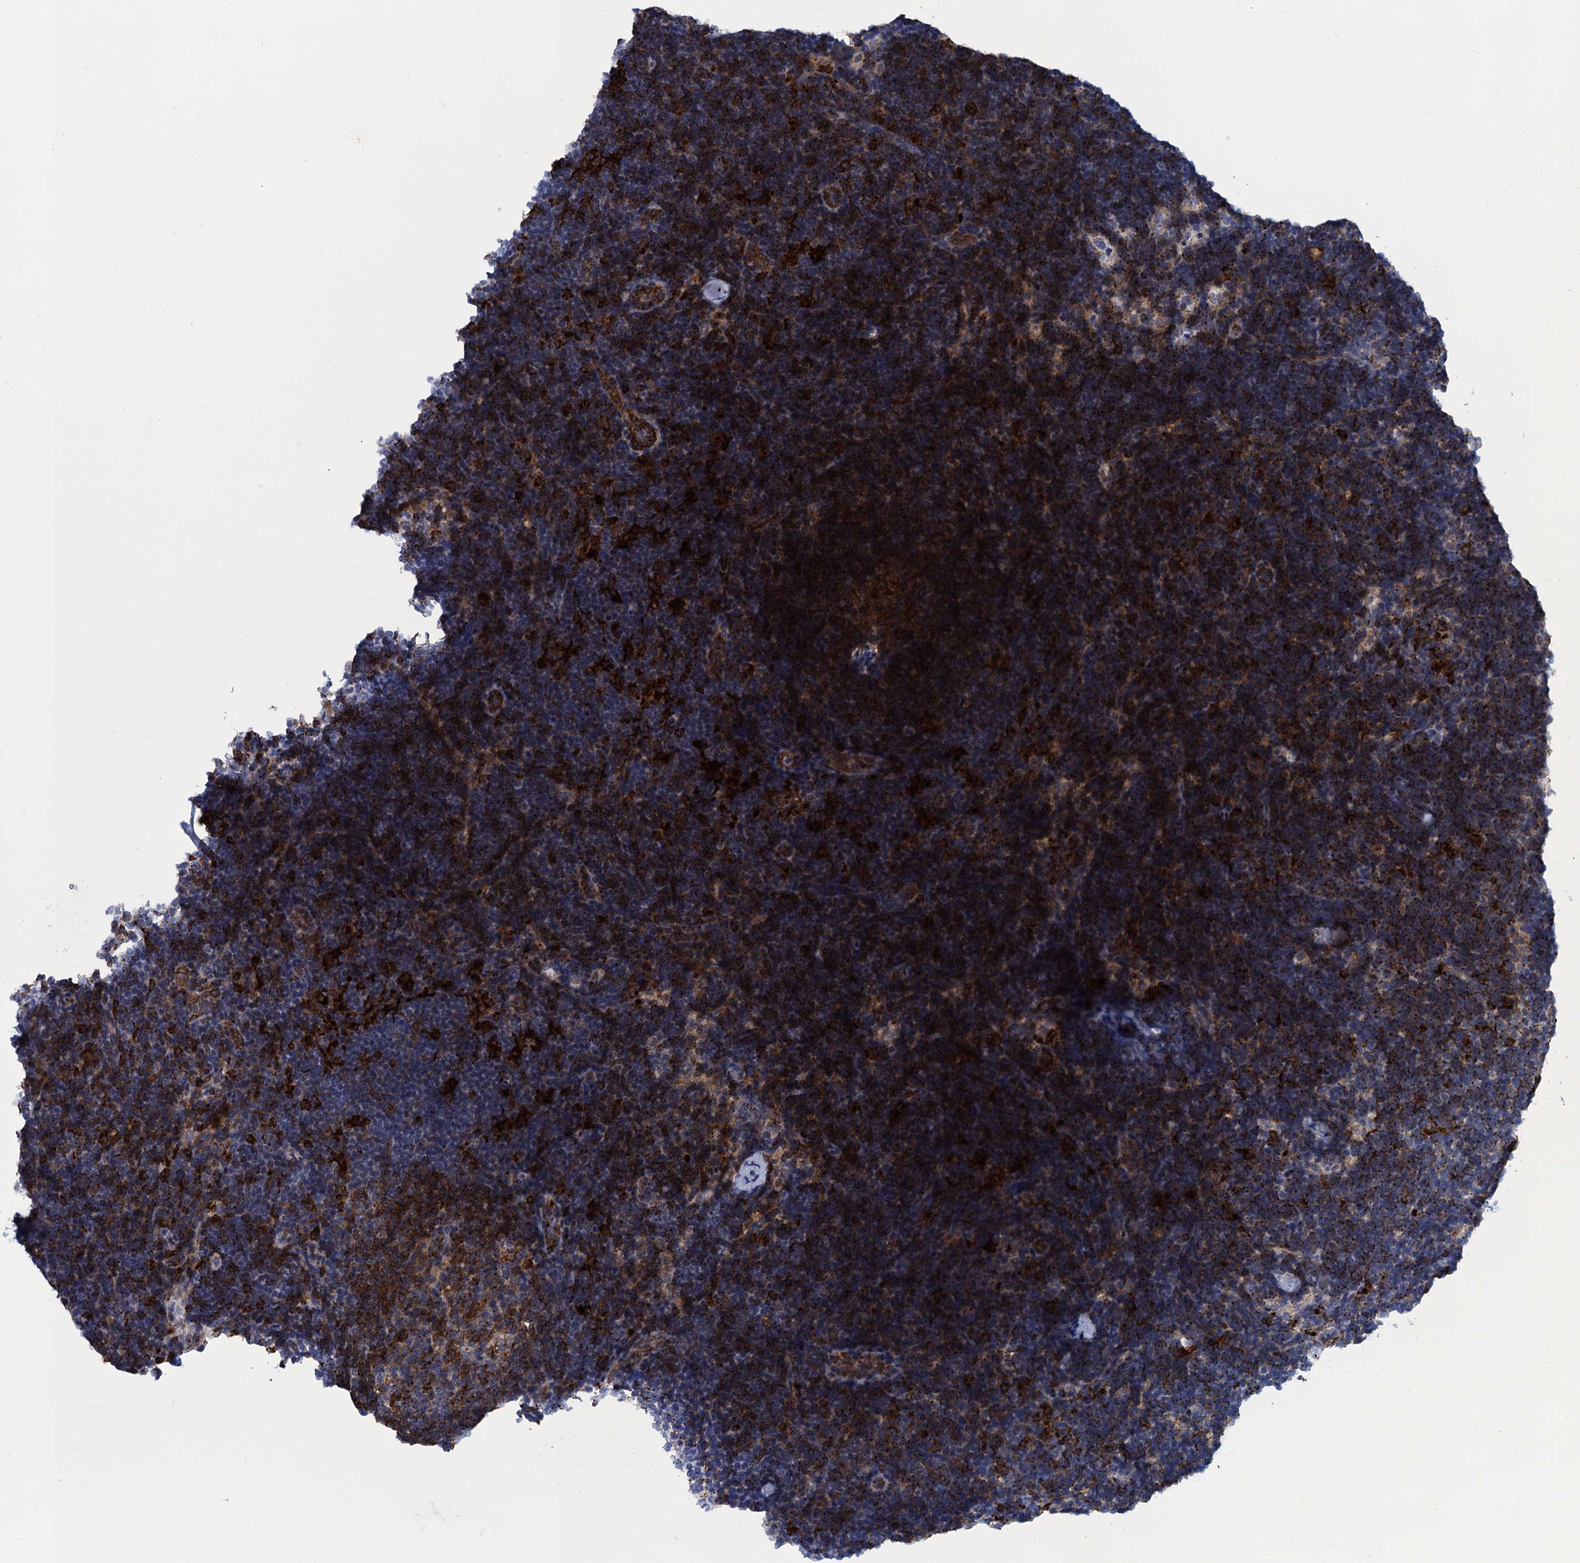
{"staining": {"intensity": "strong", "quantity": "25%-75%", "location": "cytoplasmic/membranous"}, "tissue": "lymph node", "cell_type": "Germinal center cells", "image_type": "normal", "snomed": [{"axis": "morphology", "description": "Normal tissue, NOS"}, {"axis": "topography", "description": "Lymph node"}], "caption": "IHC (DAB (3,3'-diaminobenzidine)) staining of benign human lymph node shows strong cytoplasmic/membranous protein expression in about 25%-75% of germinal center cells.", "gene": "DNHD1", "patient": {"sex": "female", "age": 22}}